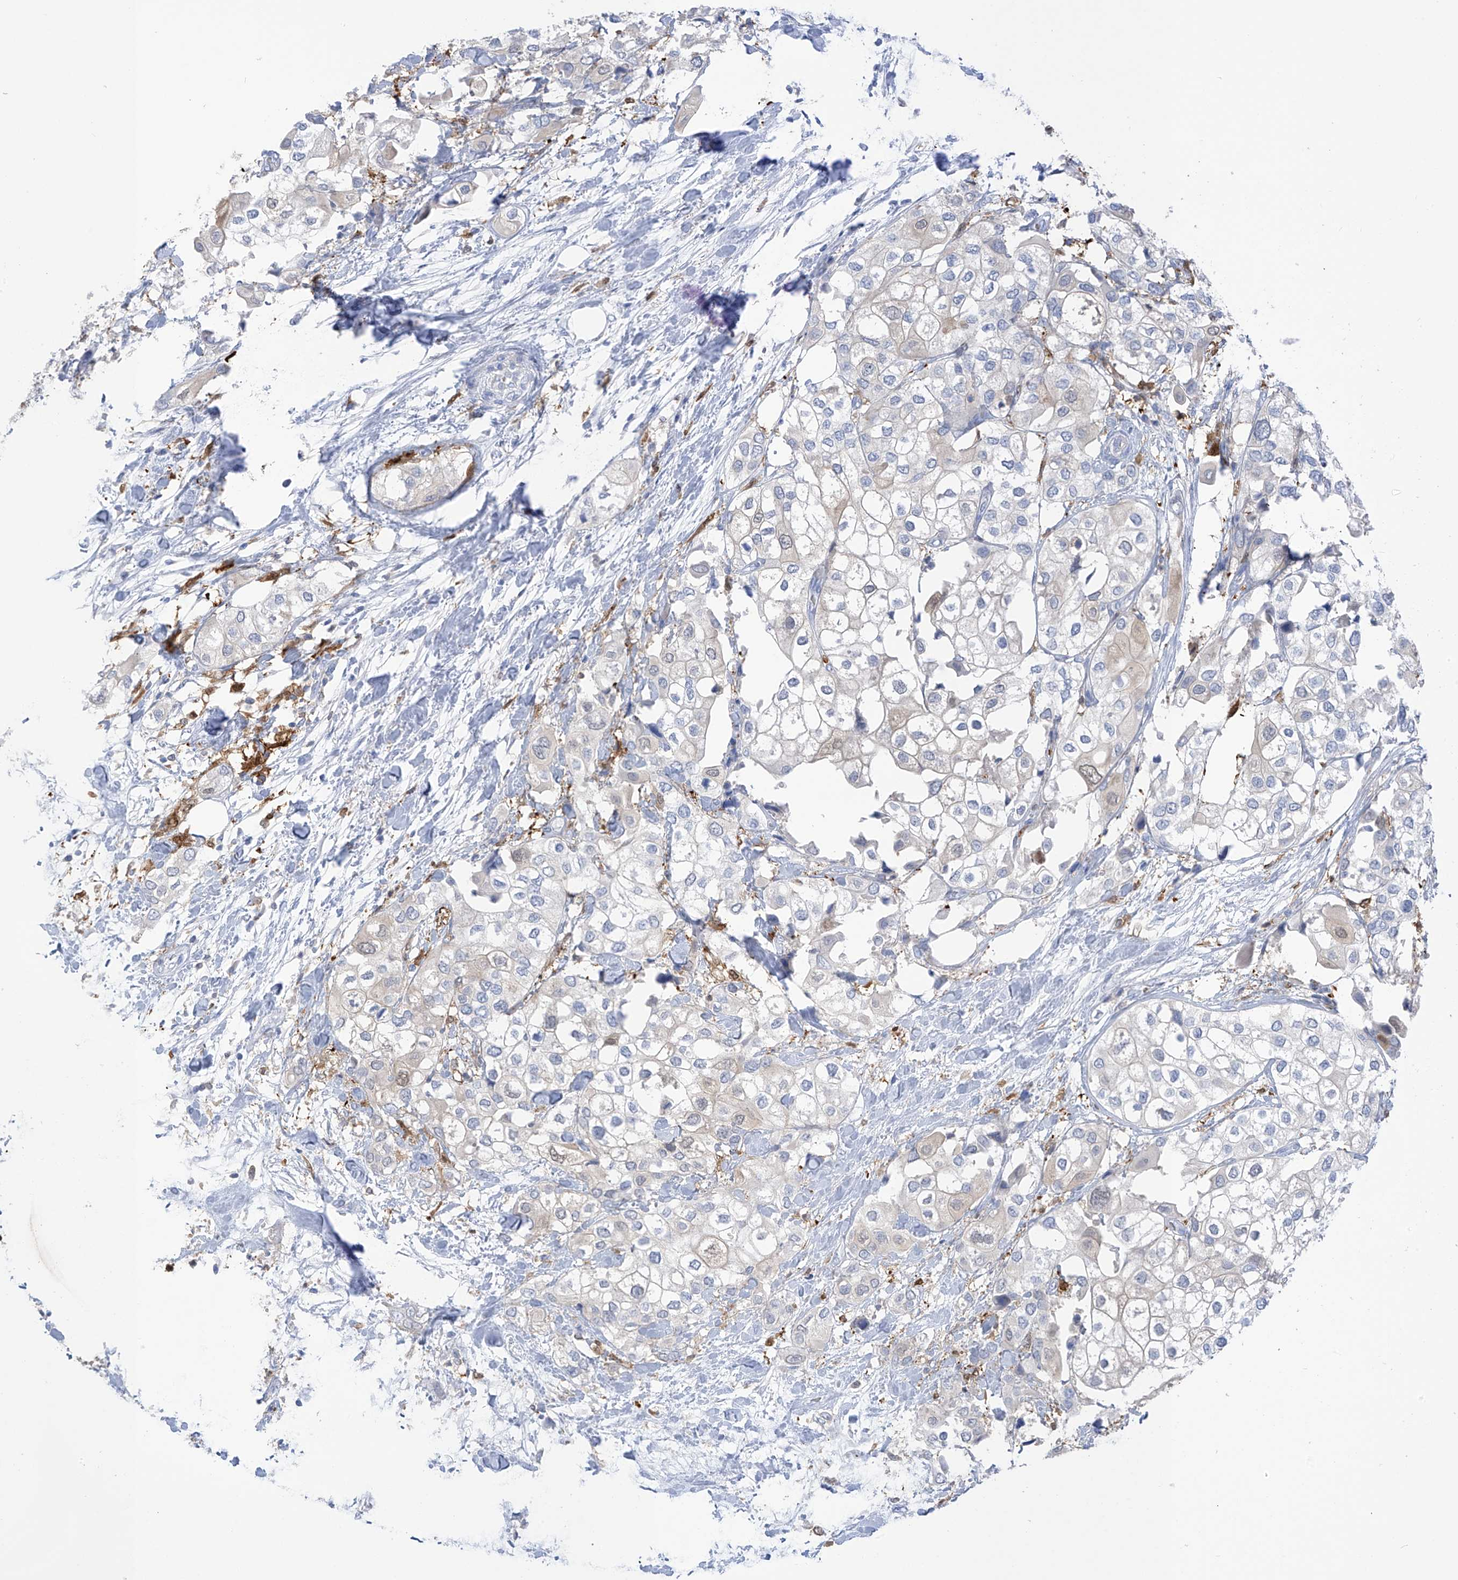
{"staining": {"intensity": "negative", "quantity": "none", "location": "none"}, "tissue": "urothelial cancer", "cell_type": "Tumor cells", "image_type": "cancer", "snomed": [{"axis": "morphology", "description": "Urothelial carcinoma, High grade"}, {"axis": "topography", "description": "Urinary bladder"}], "caption": "The histopathology image exhibits no significant positivity in tumor cells of urothelial cancer.", "gene": "TRMT2B", "patient": {"sex": "male", "age": 64}}